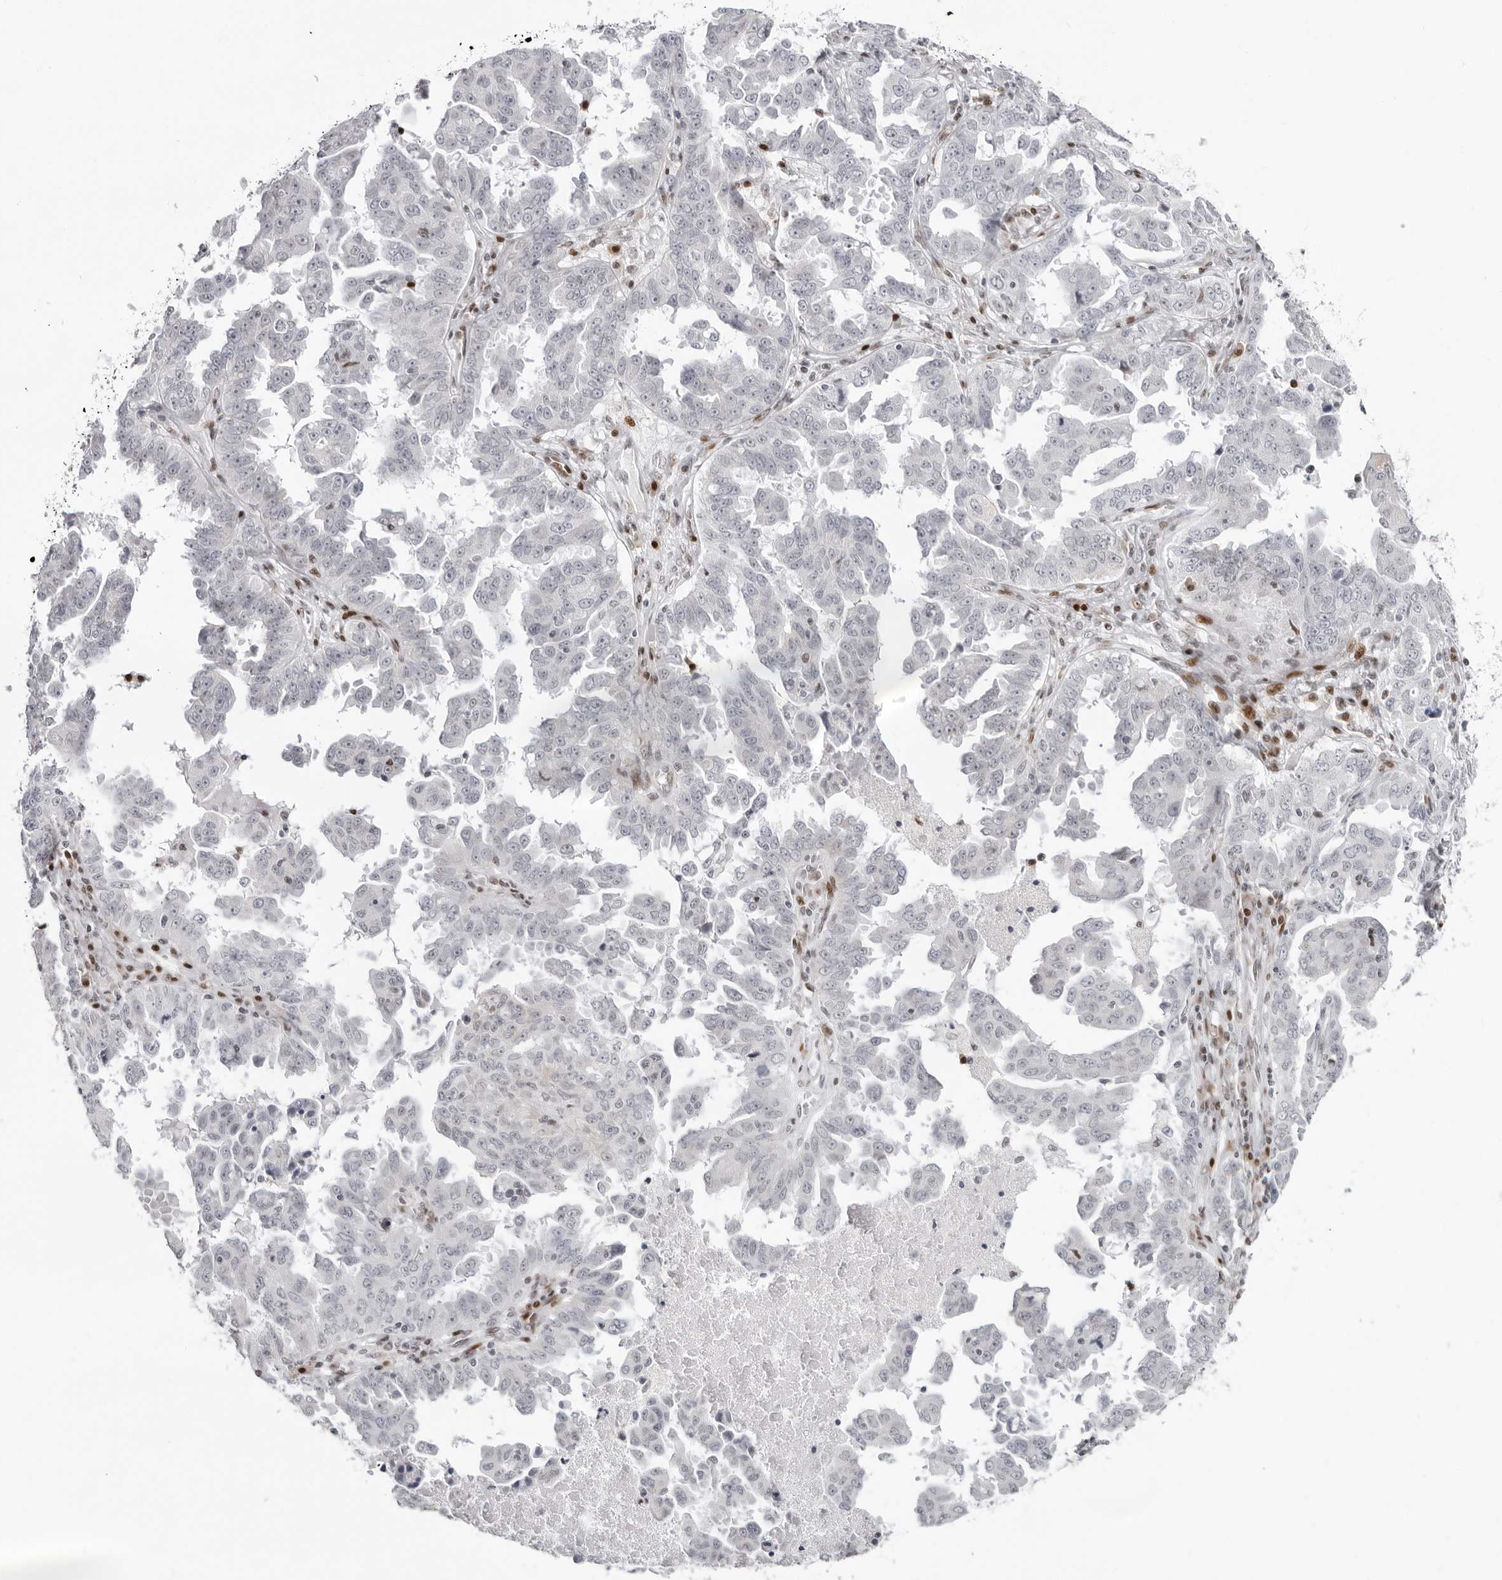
{"staining": {"intensity": "negative", "quantity": "none", "location": "none"}, "tissue": "ovarian cancer", "cell_type": "Tumor cells", "image_type": "cancer", "snomed": [{"axis": "morphology", "description": "Carcinoma, endometroid"}, {"axis": "topography", "description": "Ovary"}], "caption": "A micrograph of ovarian cancer (endometroid carcinoma) stained for a protein displays no brown staining in tumor cells. (Stains: DAB immunohistochemistry with hematoxylin counter stain, Microscopy: brightfield microscopy at high magnification).", "gene": "NTPCR", "patient": {"sex": "female", "age": 62}}